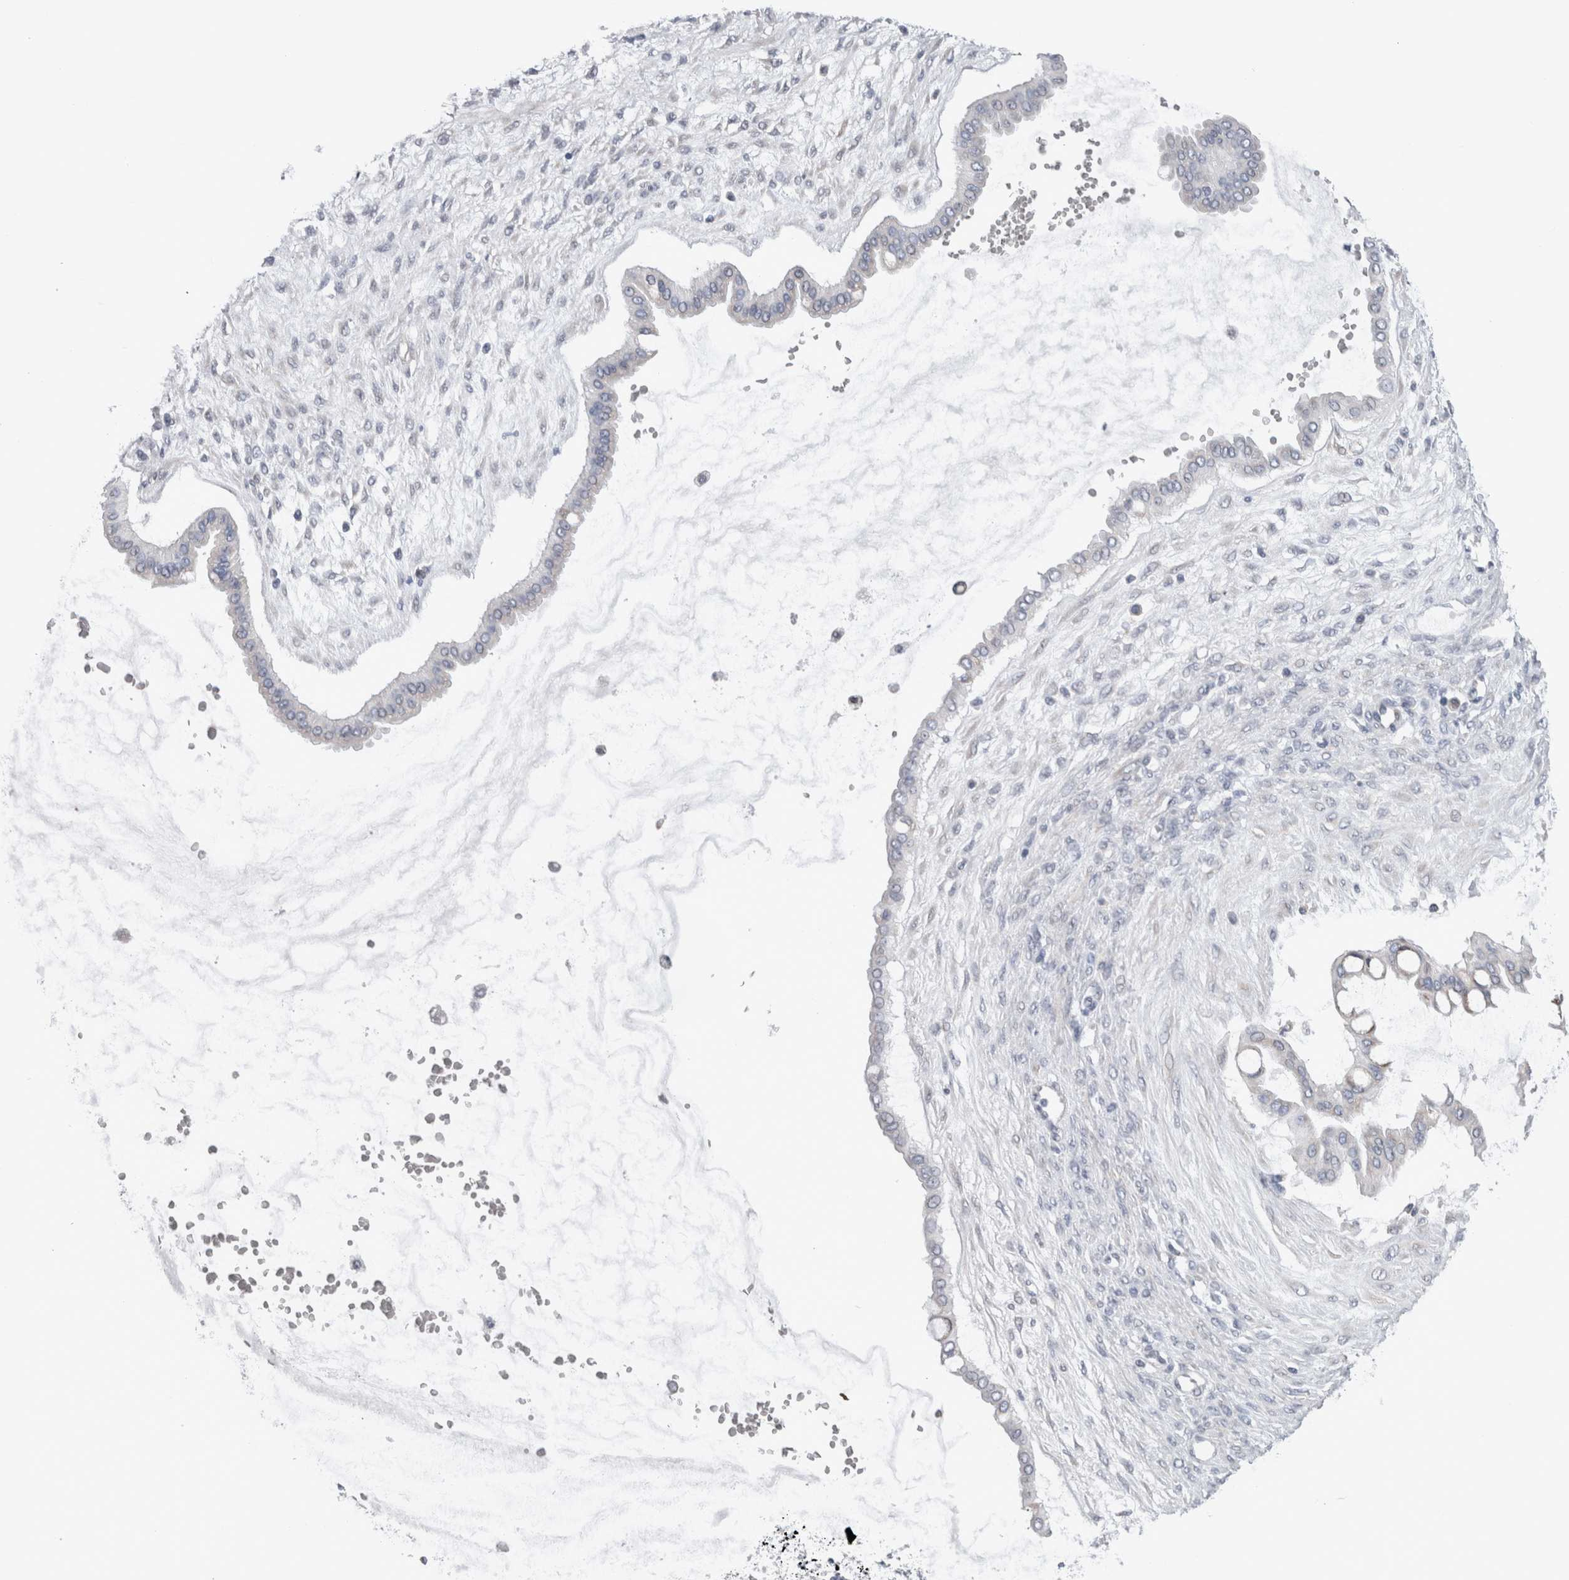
{"staining": {"intensity": "negative", "quantity": "none", "location": "none"}, "tissue": "ovarian cancer", "cell_type": "Tumor cells", "image_type": "cancer", "snomed": [{"axis": "morphology", "description": "Cystadenocarcinoma, mucinous, NOS"}, {"axis": "topography", "description": "Ovary"}], "caption": "Ovarian cancer (mucinous cystadenocarcinoma) stained for a protein using IHC exhibits no positivity tumor cells.", "gene": "GDAP1", "patient": {"sex": "female", "age": 73}}